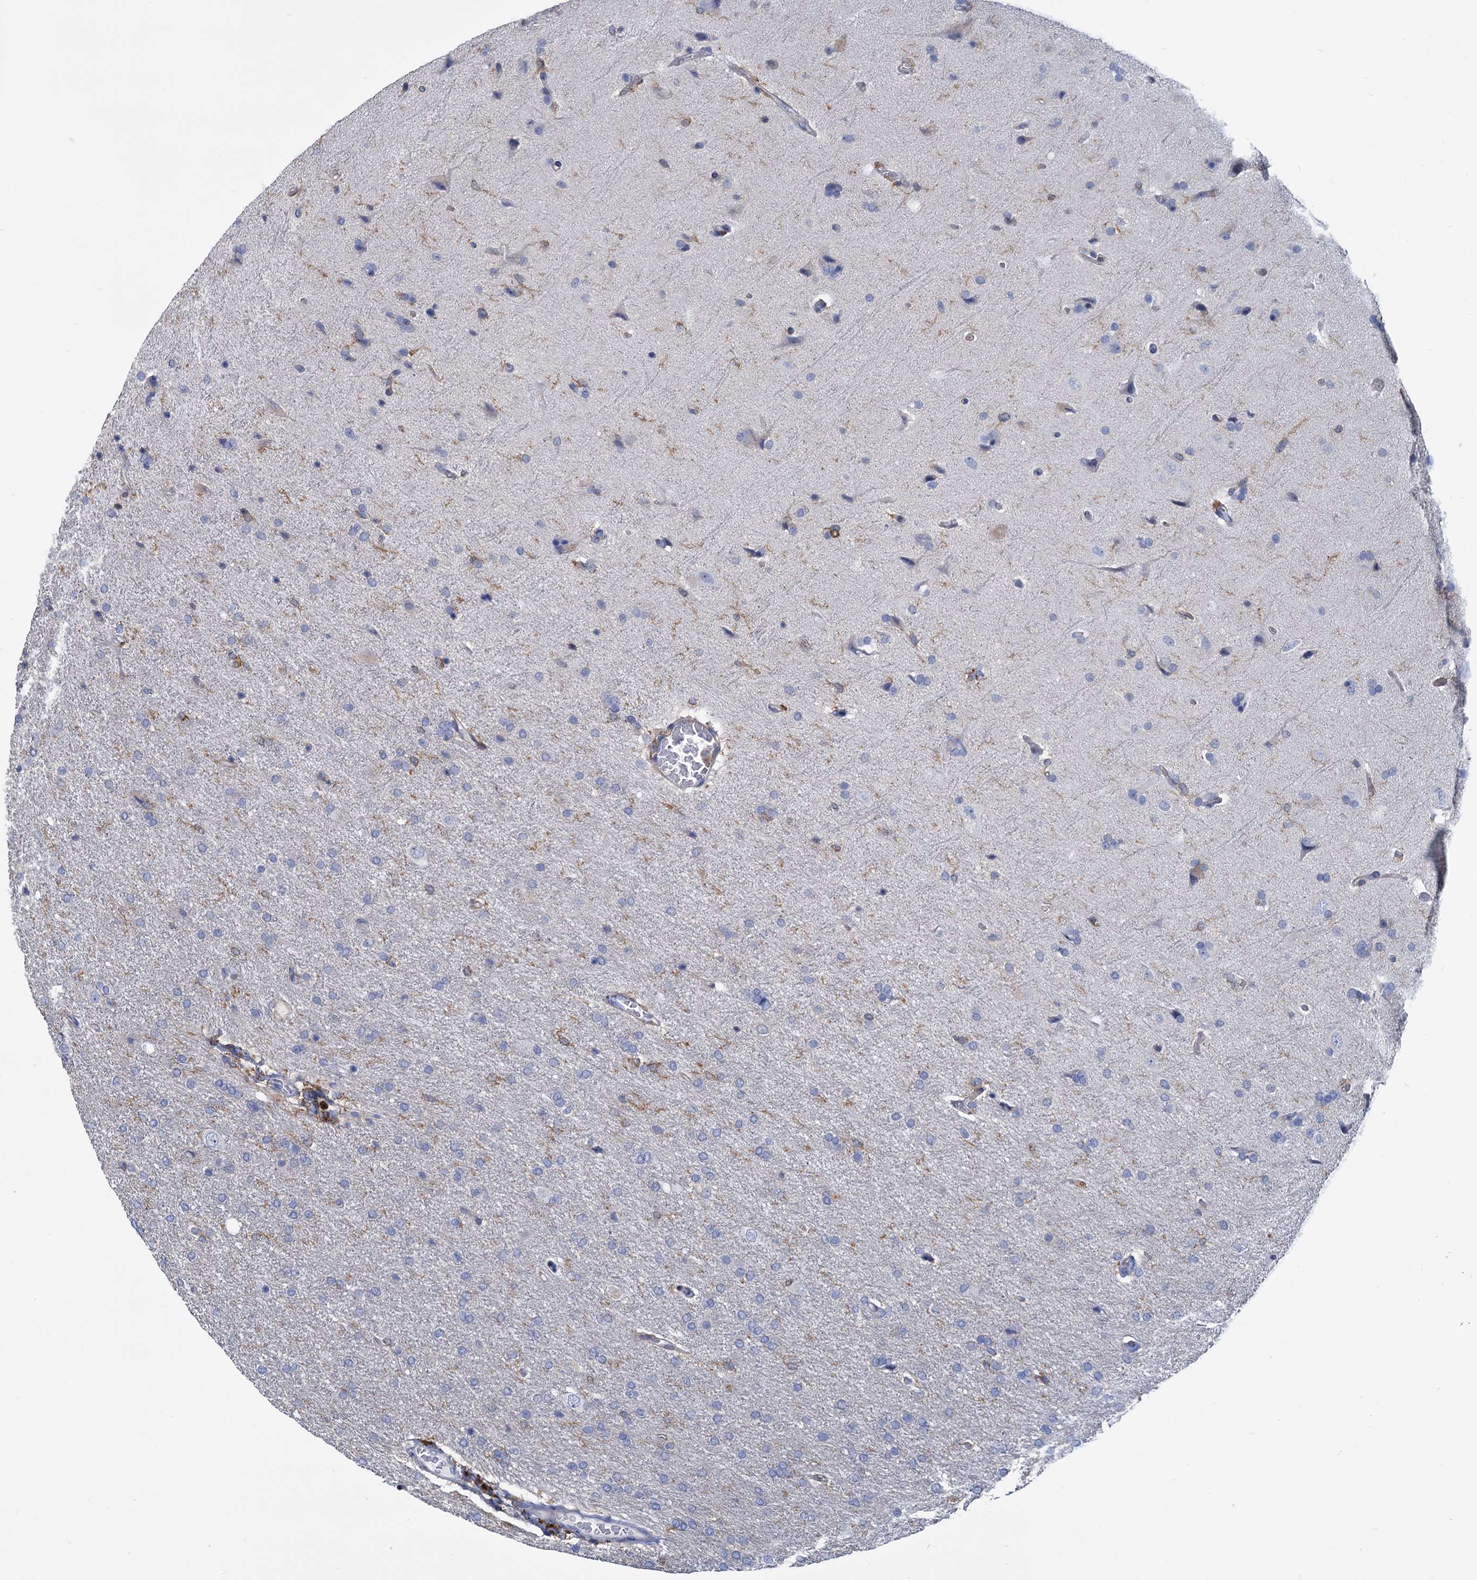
{"staining": {"intensity": "negative", "quantity": "none", "location": "none"}, "tissue": "glioma", "cell_type": "Tumor cells", "image_type": "cancer", "snomed": [{"axis": "morphology", "description": "Glioma, malignant, High grade"}, {"axis": "topography", "description": "Brain"}], "caption": "High power microscopy image of an IHC photomicrograph of glioma, revealing no significant positivity in tumor cells.", "gene": "LRCH4", "patient": {"sex": "male", "age": 72}}